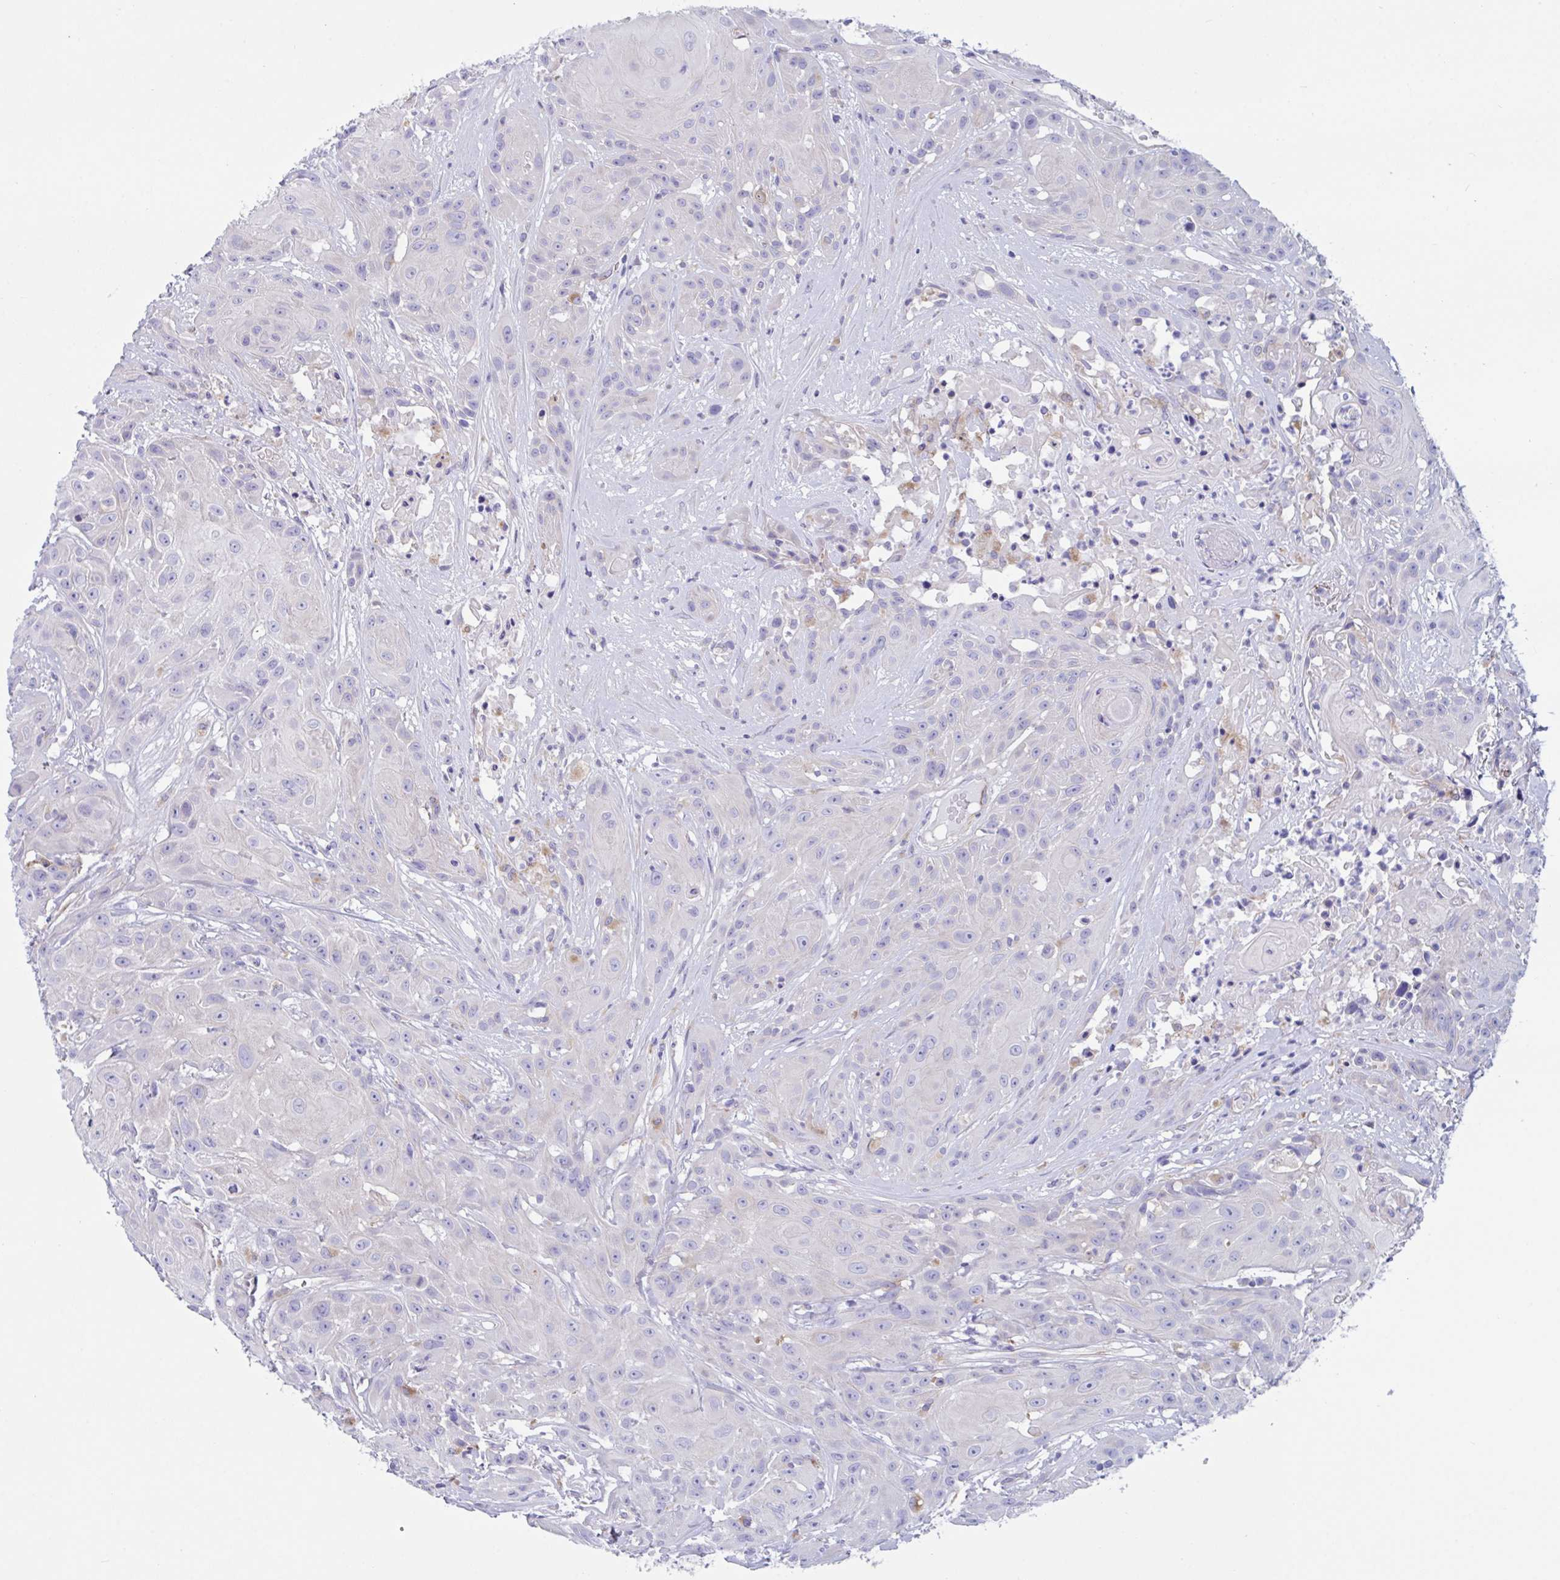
{"staining": {"intensity": "negative", "quantity": "none", "location": "none"}, "tissue": "head and neck cancer", "cell_type": "Tumor cells", "image_type": "cancer", "snomed": [{"axis": "morphology", "description": "Squamous cell carcinoma, NOS"}, {"axis": "topography", "description": "Skin"}, {"axis": "topography", "description": "Head-Neck"}], "caption": "This image is of head and neck squamous cell carcinoma stained with immunohistochemistry (IHC) to label a protein in brown with the nuclei are counter-stained blue. There is no expression in tumor cells.", "gene": "RPL22L1", "patient": {"sex": "male", "age": 80}}